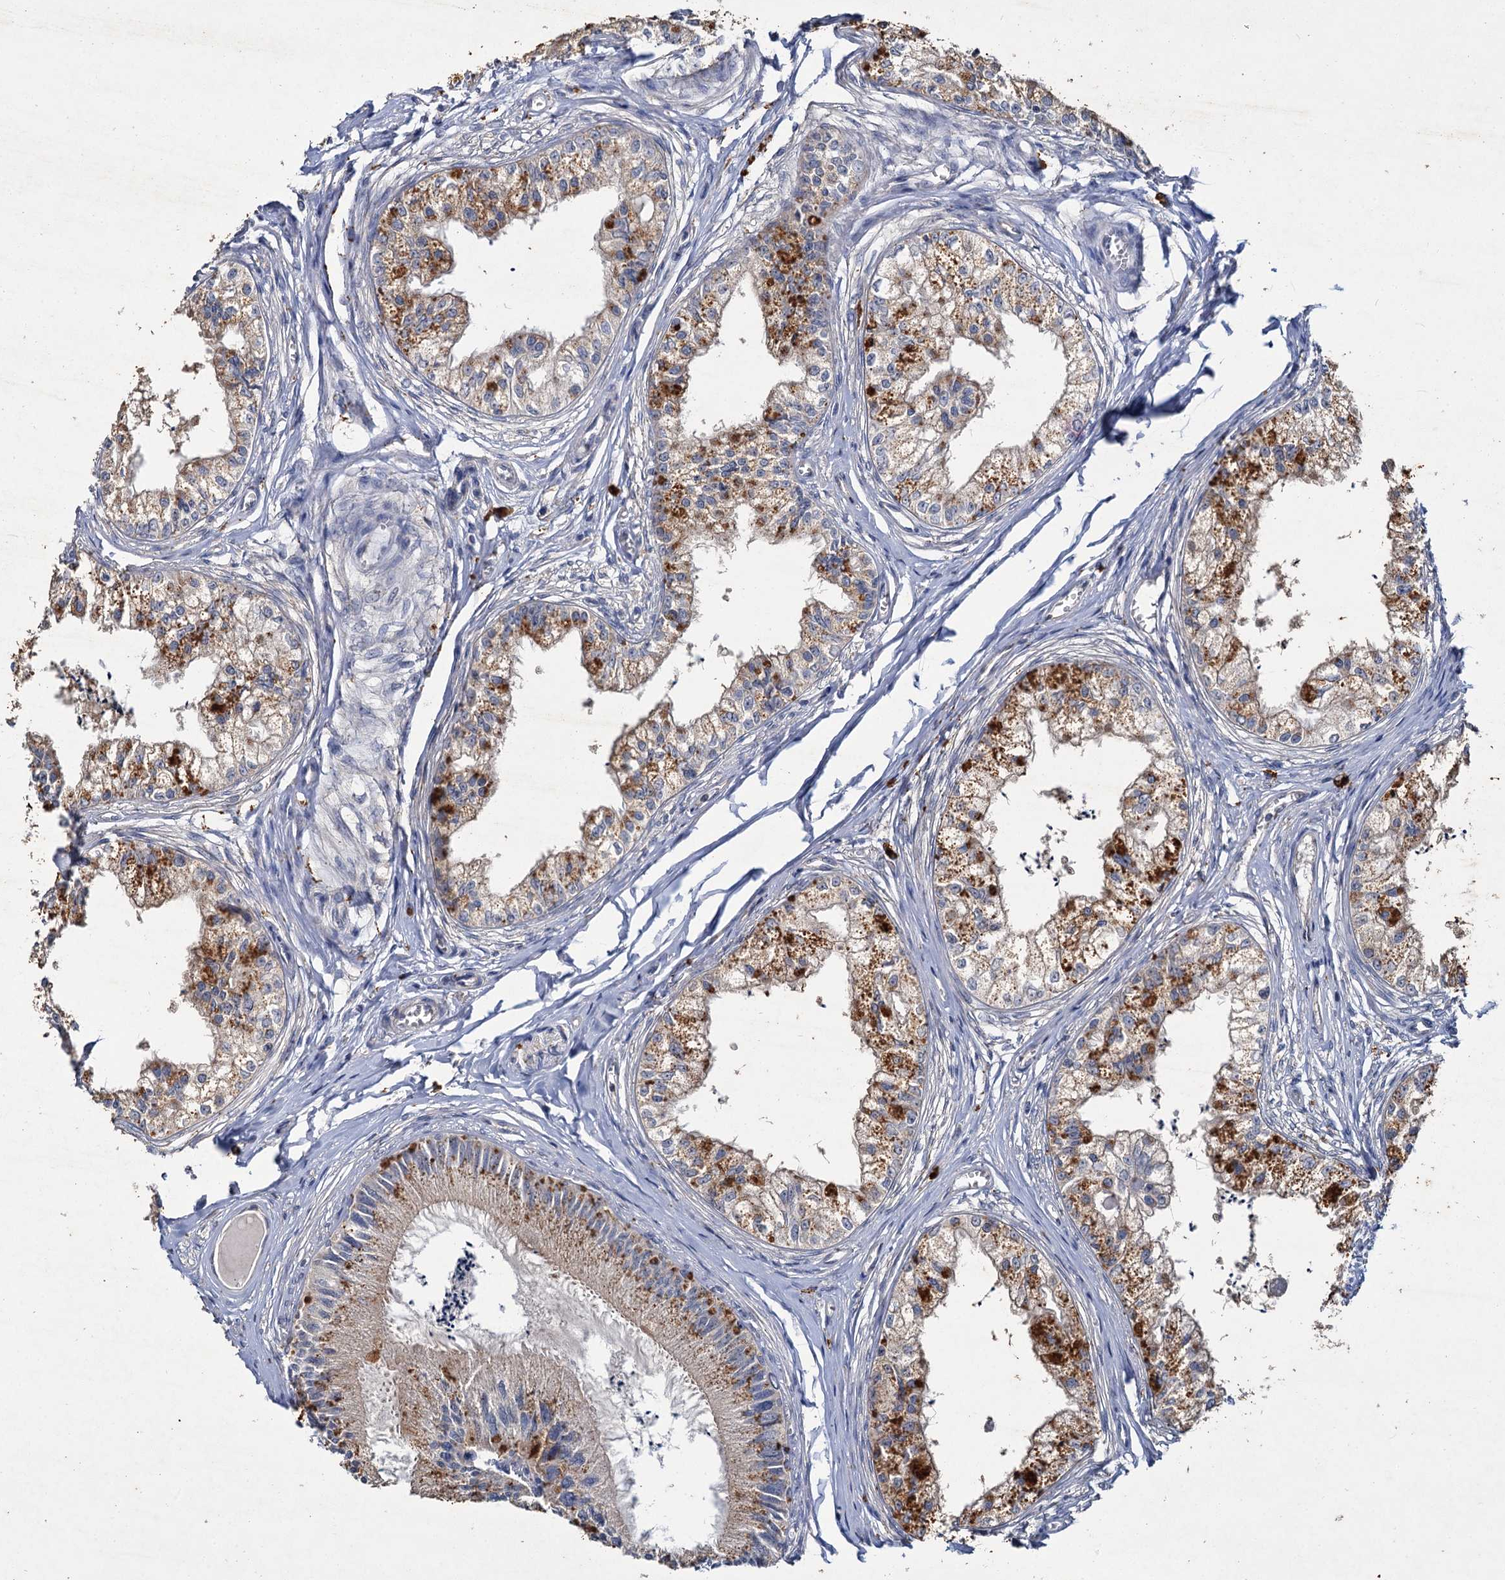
{"staining": {"intensity": "moderate", "quantity": "25%-75%", "location": "cytoplasmic/membranous"}, "tissue": "epididymis", "cell_type": "Glandular cells", "image_type": "normal", "snomed": [{"axis": "morphology", "description": "Normal tissue, NOS"}, {"axis": "topography", "description": "Epididymis"}], "caption": "Immunohistochemical staining of benign human epididymis demonstrates medium levels of moderate cytoplasmic/membranous expression in about 25%-75% of glandular cells.", "gene": "ATP9A", "patient": {"sex": "male", "age": 79}}